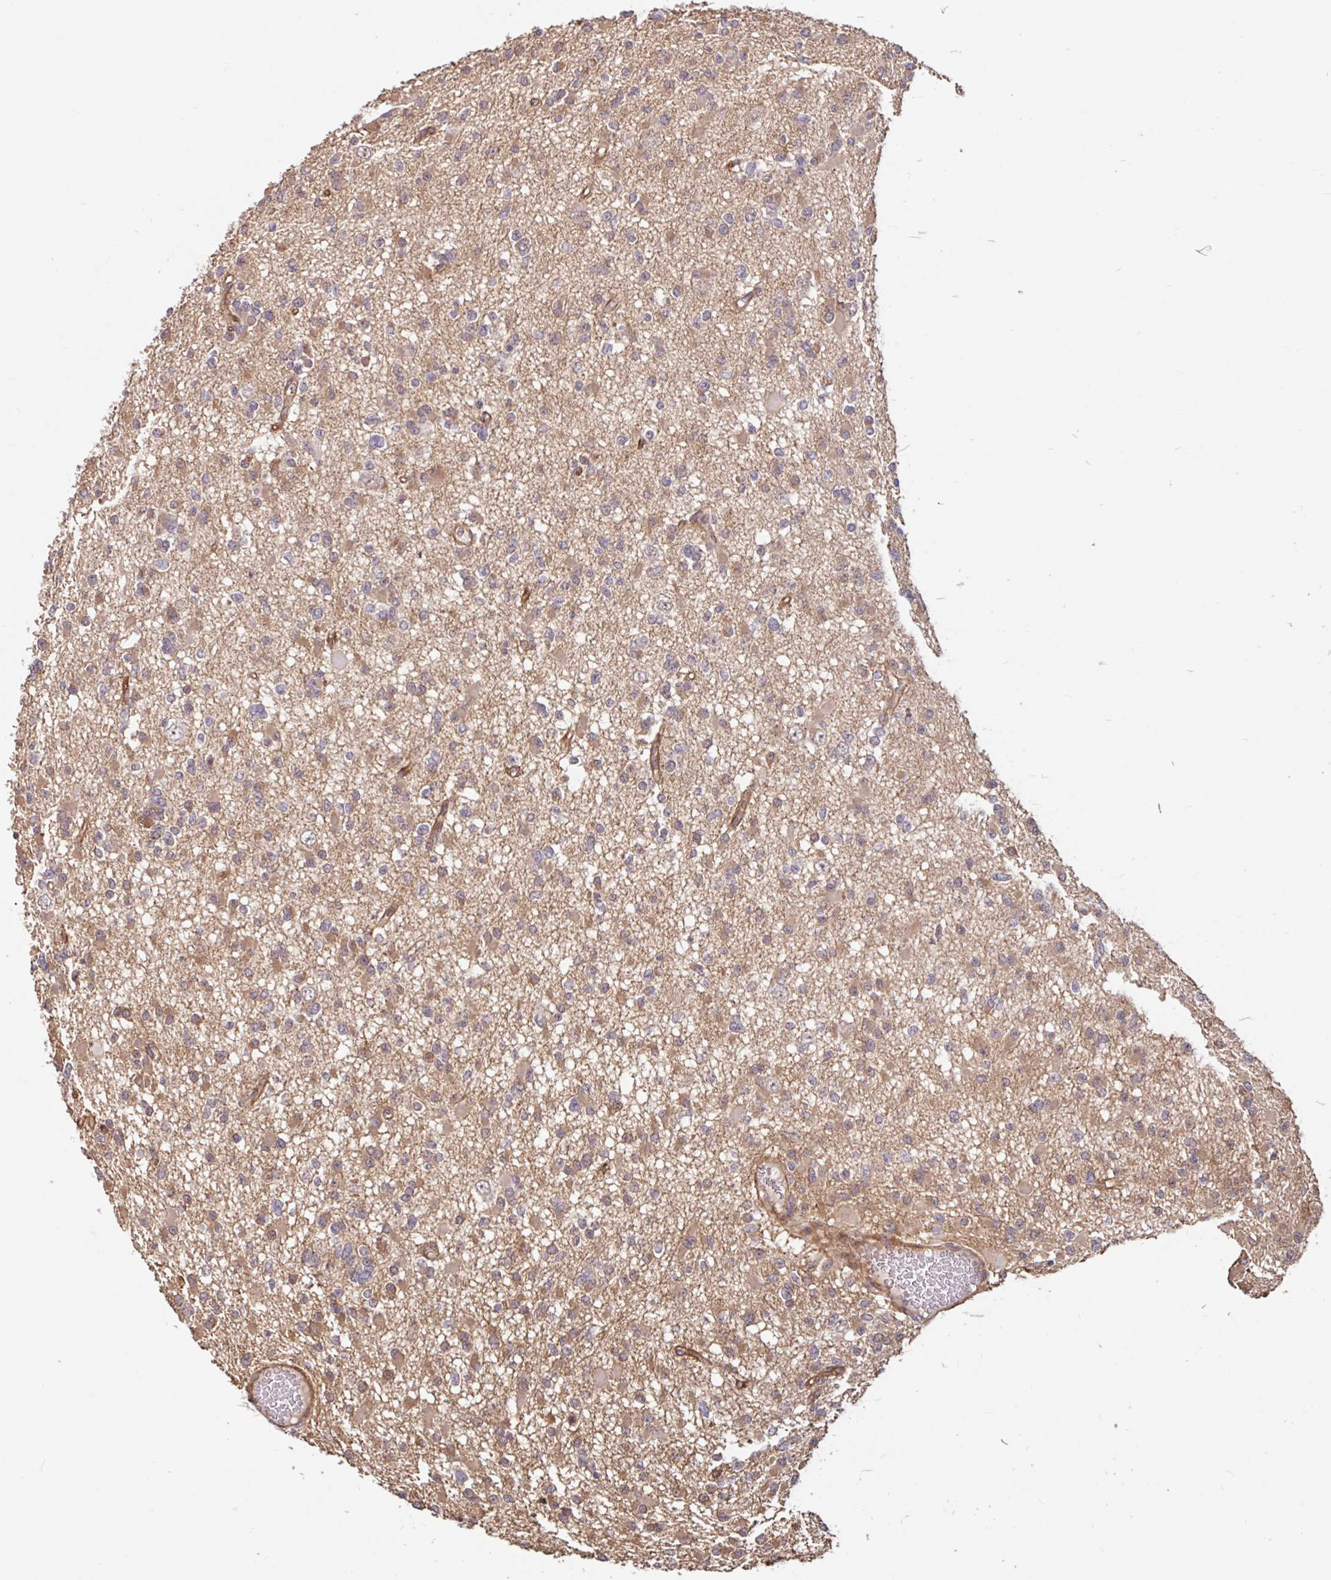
{"staining": {"intensity": "weak", "quantity": ">75%", "location": "cytoplasmic/membranous"}, "tissue": "glioma", "cell_type": "Tumor cells", "image_type": "cancer", "snomed": [{"axis": "morphology", "description": "Glioma, malignant, Low grade"}, {"axis": "topography", "description": "Brain"}], "caption": "Immunohistochemistry of human malignant low-grade glioma displays low levels of weak cytoplasmic/membranous staining in approximately >75% of tumor cells. The staining is performed using DAB brown chromogen to label protein expression. The nuclei are counter-stained blue using hematoxylin.", "gene": "STYXL1", "patient": {"sex": "female", "age": 22}}